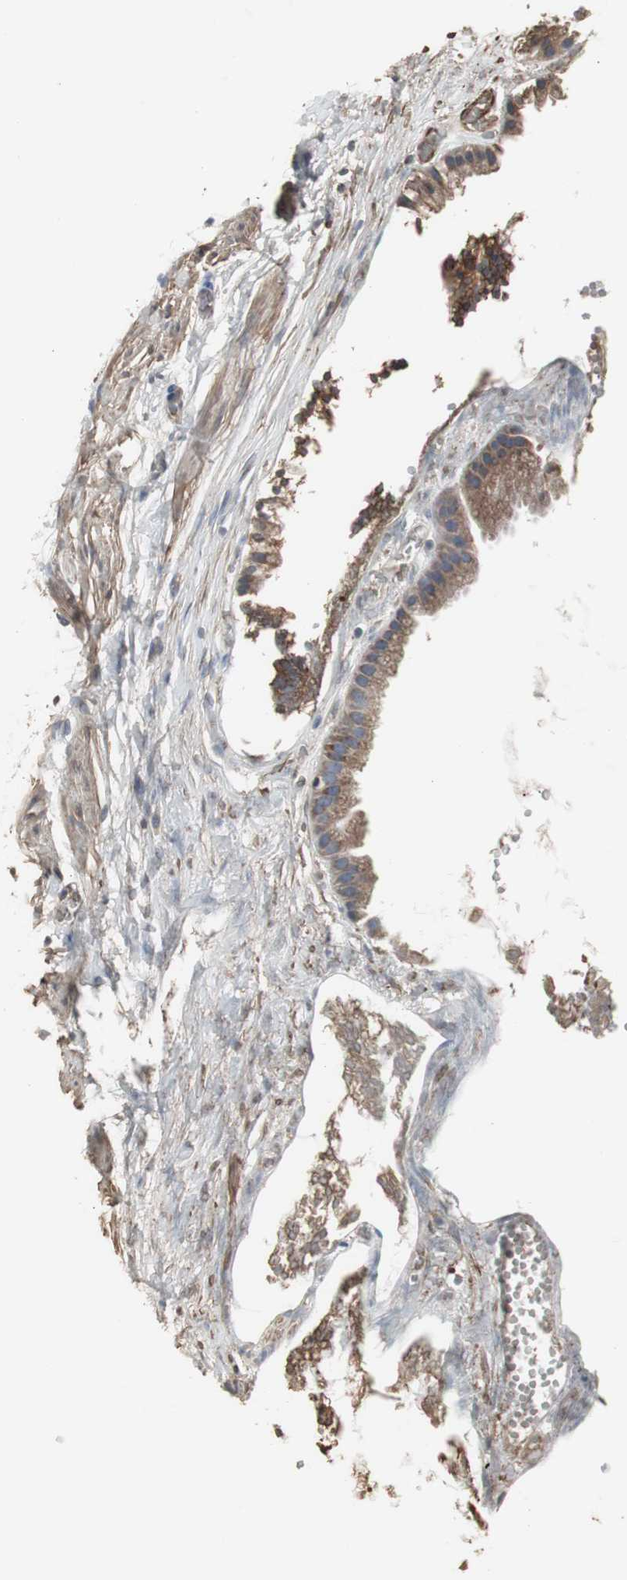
{"staining": {"intensity": "moderate", "quantity": ">75%", "location": "cytoplasmic/membranous"}, "tissue": "gallbladder", "cell_type": "Glandular cells", "image_type": "normal", "snomed": [{"axis": "morphology", "description": "Normal tissue, NOS"}, {"axis": "topography", "description": "Gallbladder"}], "caption": "IHC micrograph of unremarkable human gallbladder stained for a protein (brown), which reveals medium levels of moderate cytoplasmic/membranous positivity in approximately >75% of glandular cells.", "gene": "CALU", "patient": {"sex": "female", "age": 63}}